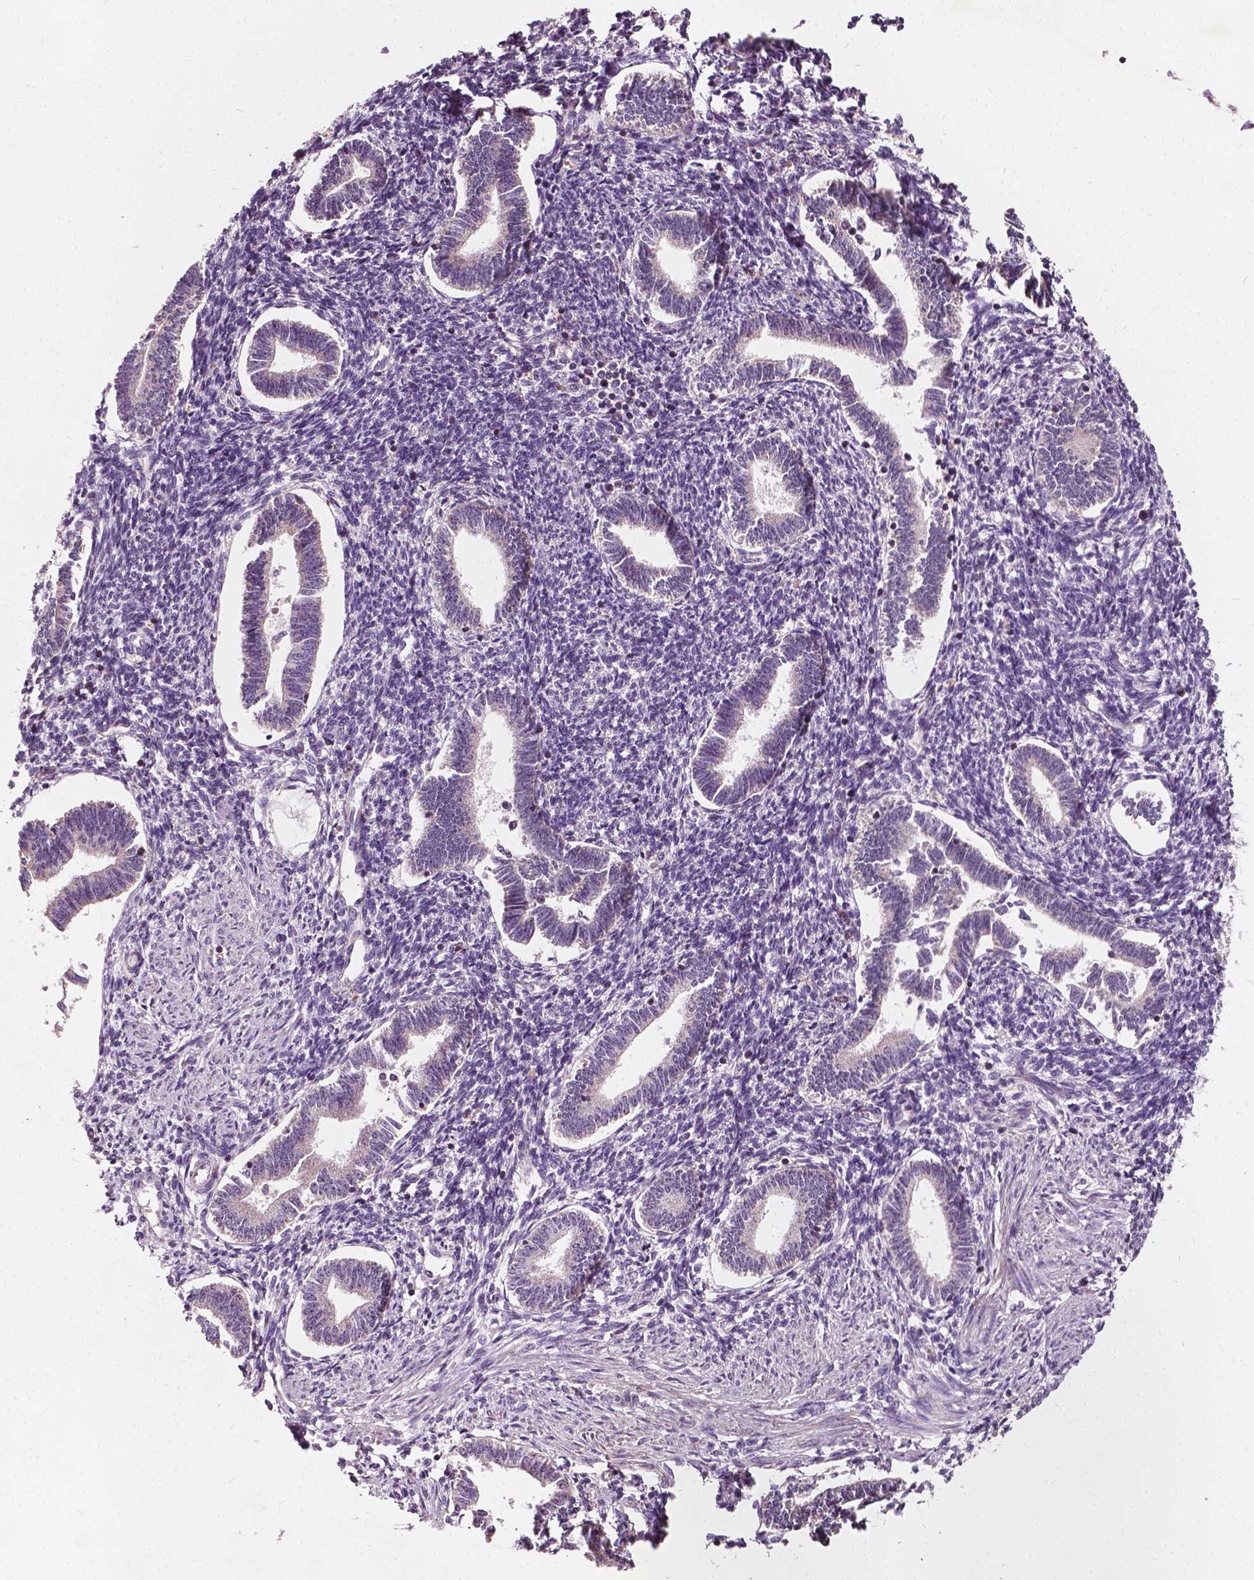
{"staining": {"intensity": "negative", "quantity": "none", "location": "none"}, "tissue": "endometrium", "cell_type": "Cells in endometrial stroma", "image_type": "normal", "snomed": [{"axis": "morphology", "description": "Normal tissue, NOS"}, {"axis": "topography", "description": "Endometrium"}], "caption": "Immunohistochemical staining of benign human endometrium reveals no significant positivity in cells in endometrial stroma. Brightfield microscopy of immunohistochemistry (IHC) stained with DAB (brown) and hematoxylin (blue), captured at high magnification.", "gene": "ODF3L2", "patient": {"sex": "female", "age": 42}}